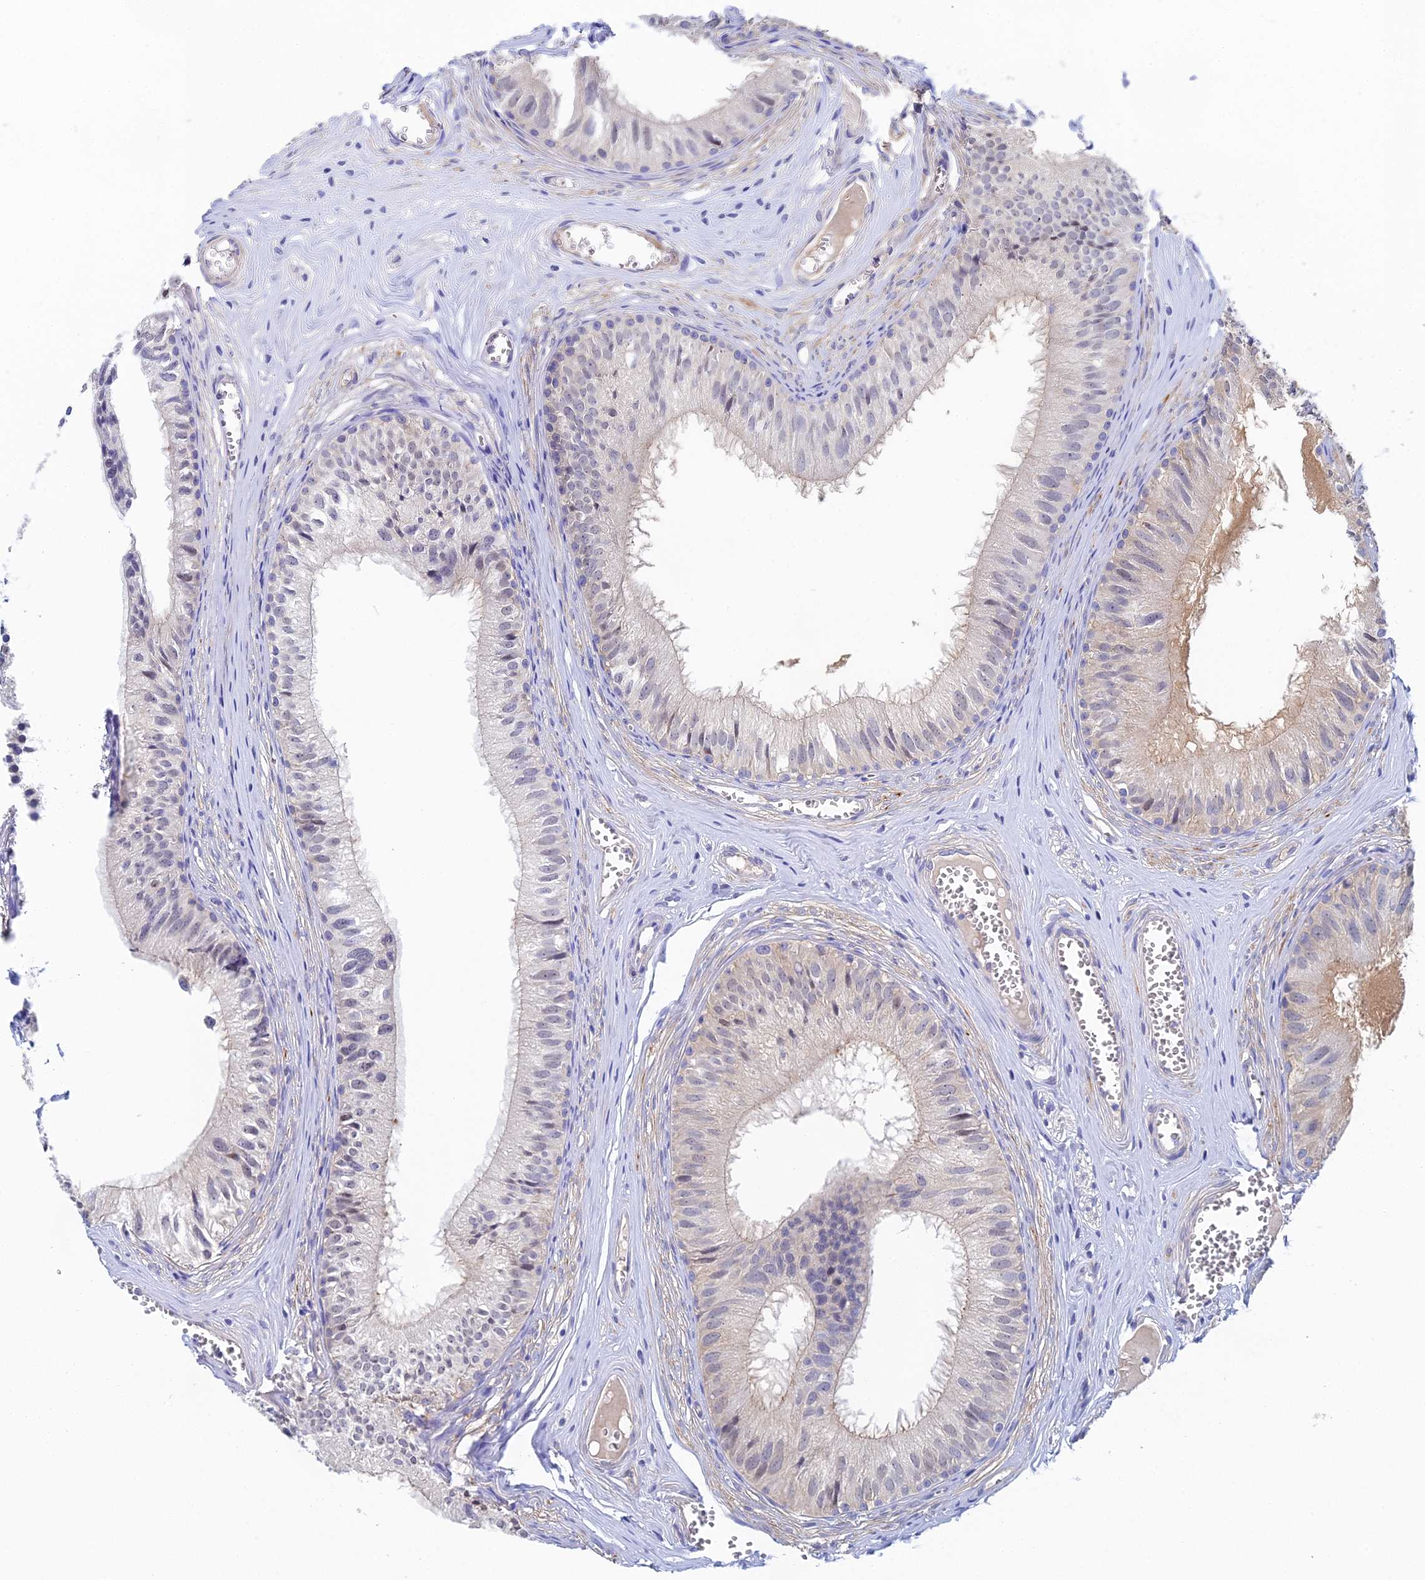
{"staining": {"intensity": "negative", "quantity": "none", "location": "none"}, "tissue": "epididymis", "cell_type": "Glandular cells", "image_type": "normal", "snomed": [{"axis": "morphology", "description": "Normal tissue, NOS"}, {"axis": "topography", "description": "Epididymis"}], "caption": "Micrograph shows no protein staining in glandular cells of normal epididymis.", "gene": "DNAH14", "patient": {"sex": "male", "age": 36}}